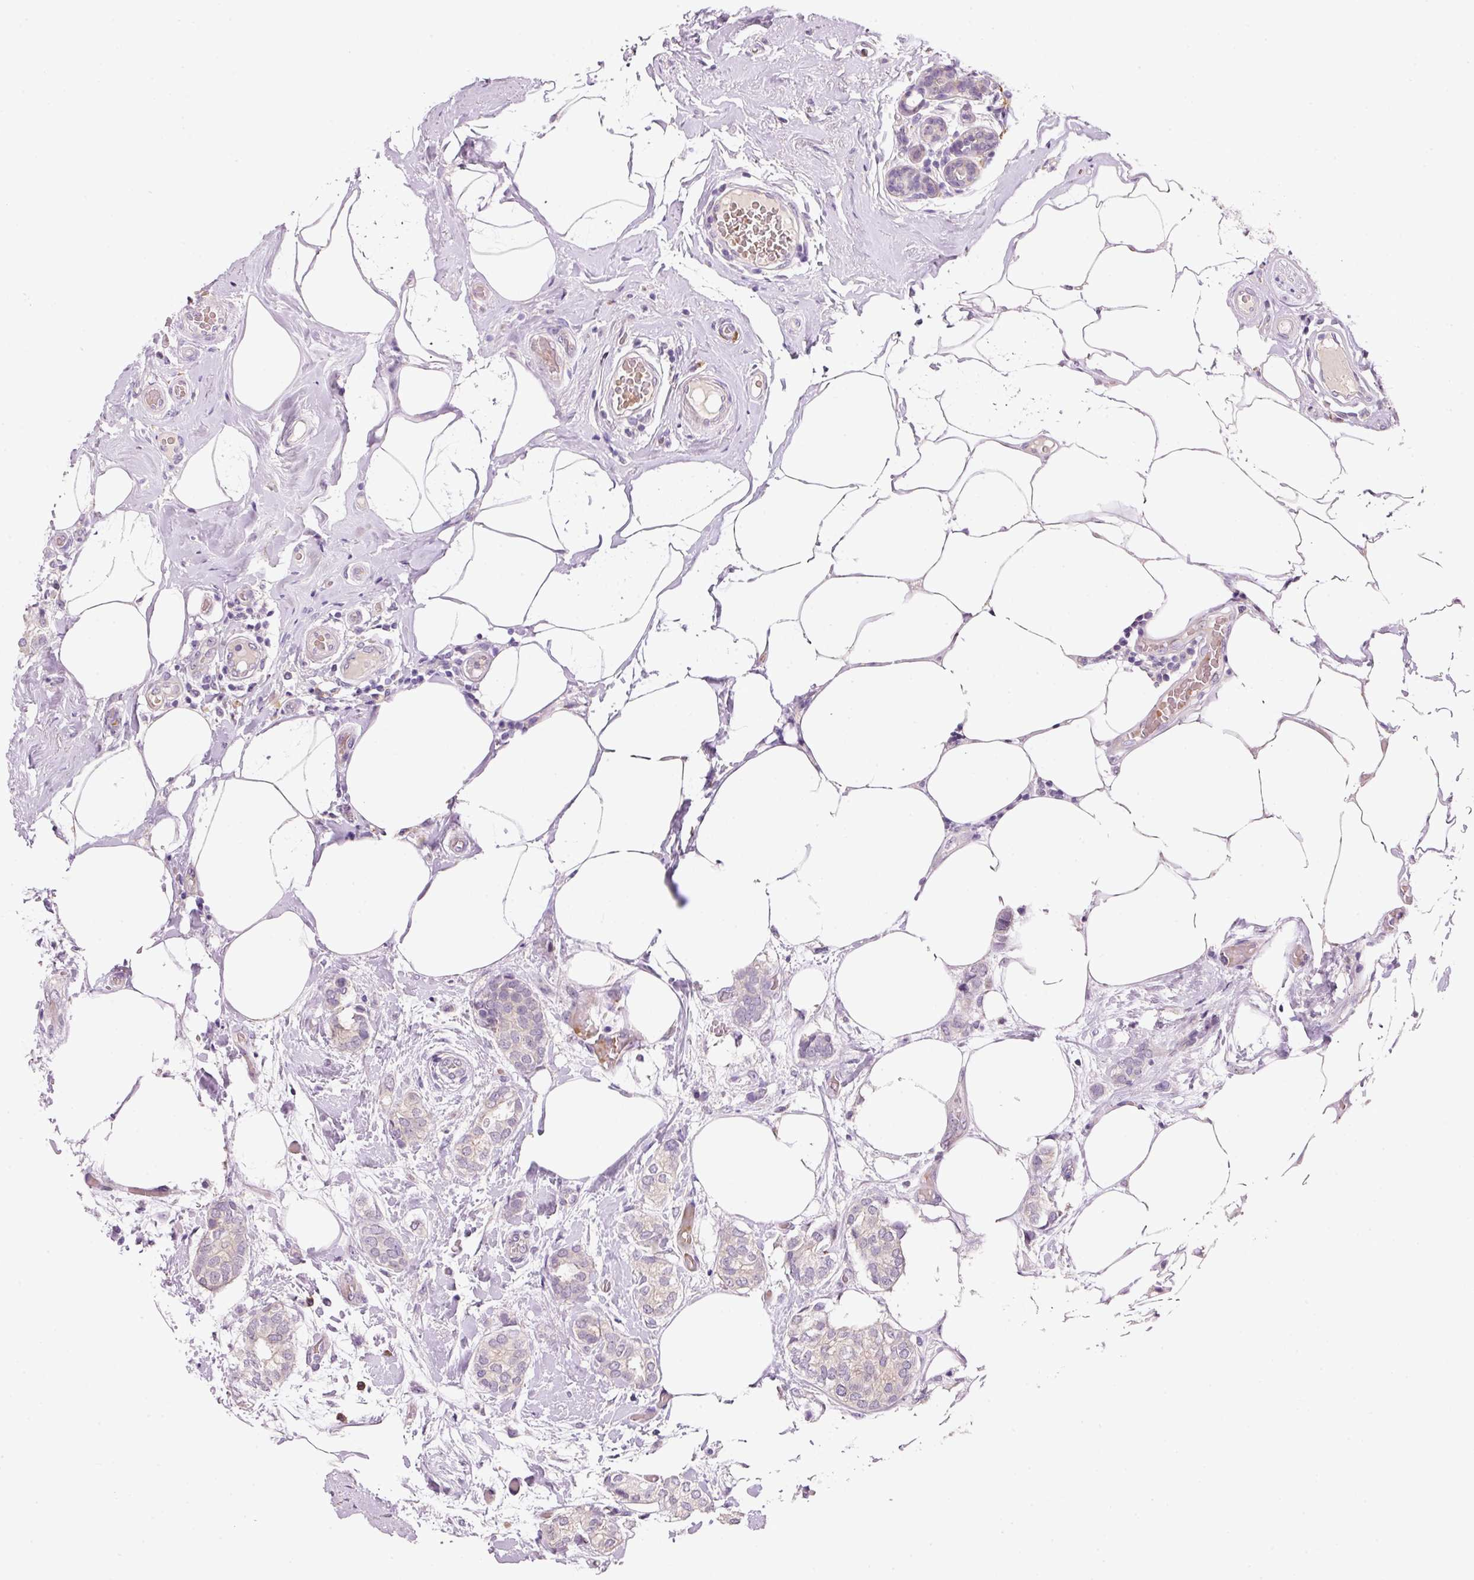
{"staining": {"intensity": "negative", "quantity": "none", "location": "none"}, "tissue": "breast cancer", "cell_type": "Tumor cells", "image_type": "cancer", "snomed": [{"axis": "morphology", "description": "Duct carcinoma"}, {"axis": "topography", "description": "Breast"}], "caption": "The photomicrograph shows no staining of tumor cells in infiltrating ductal carcinoma (breast).", "gene": "TENT5C", "patient": {"sex": "female", "age": 73}}